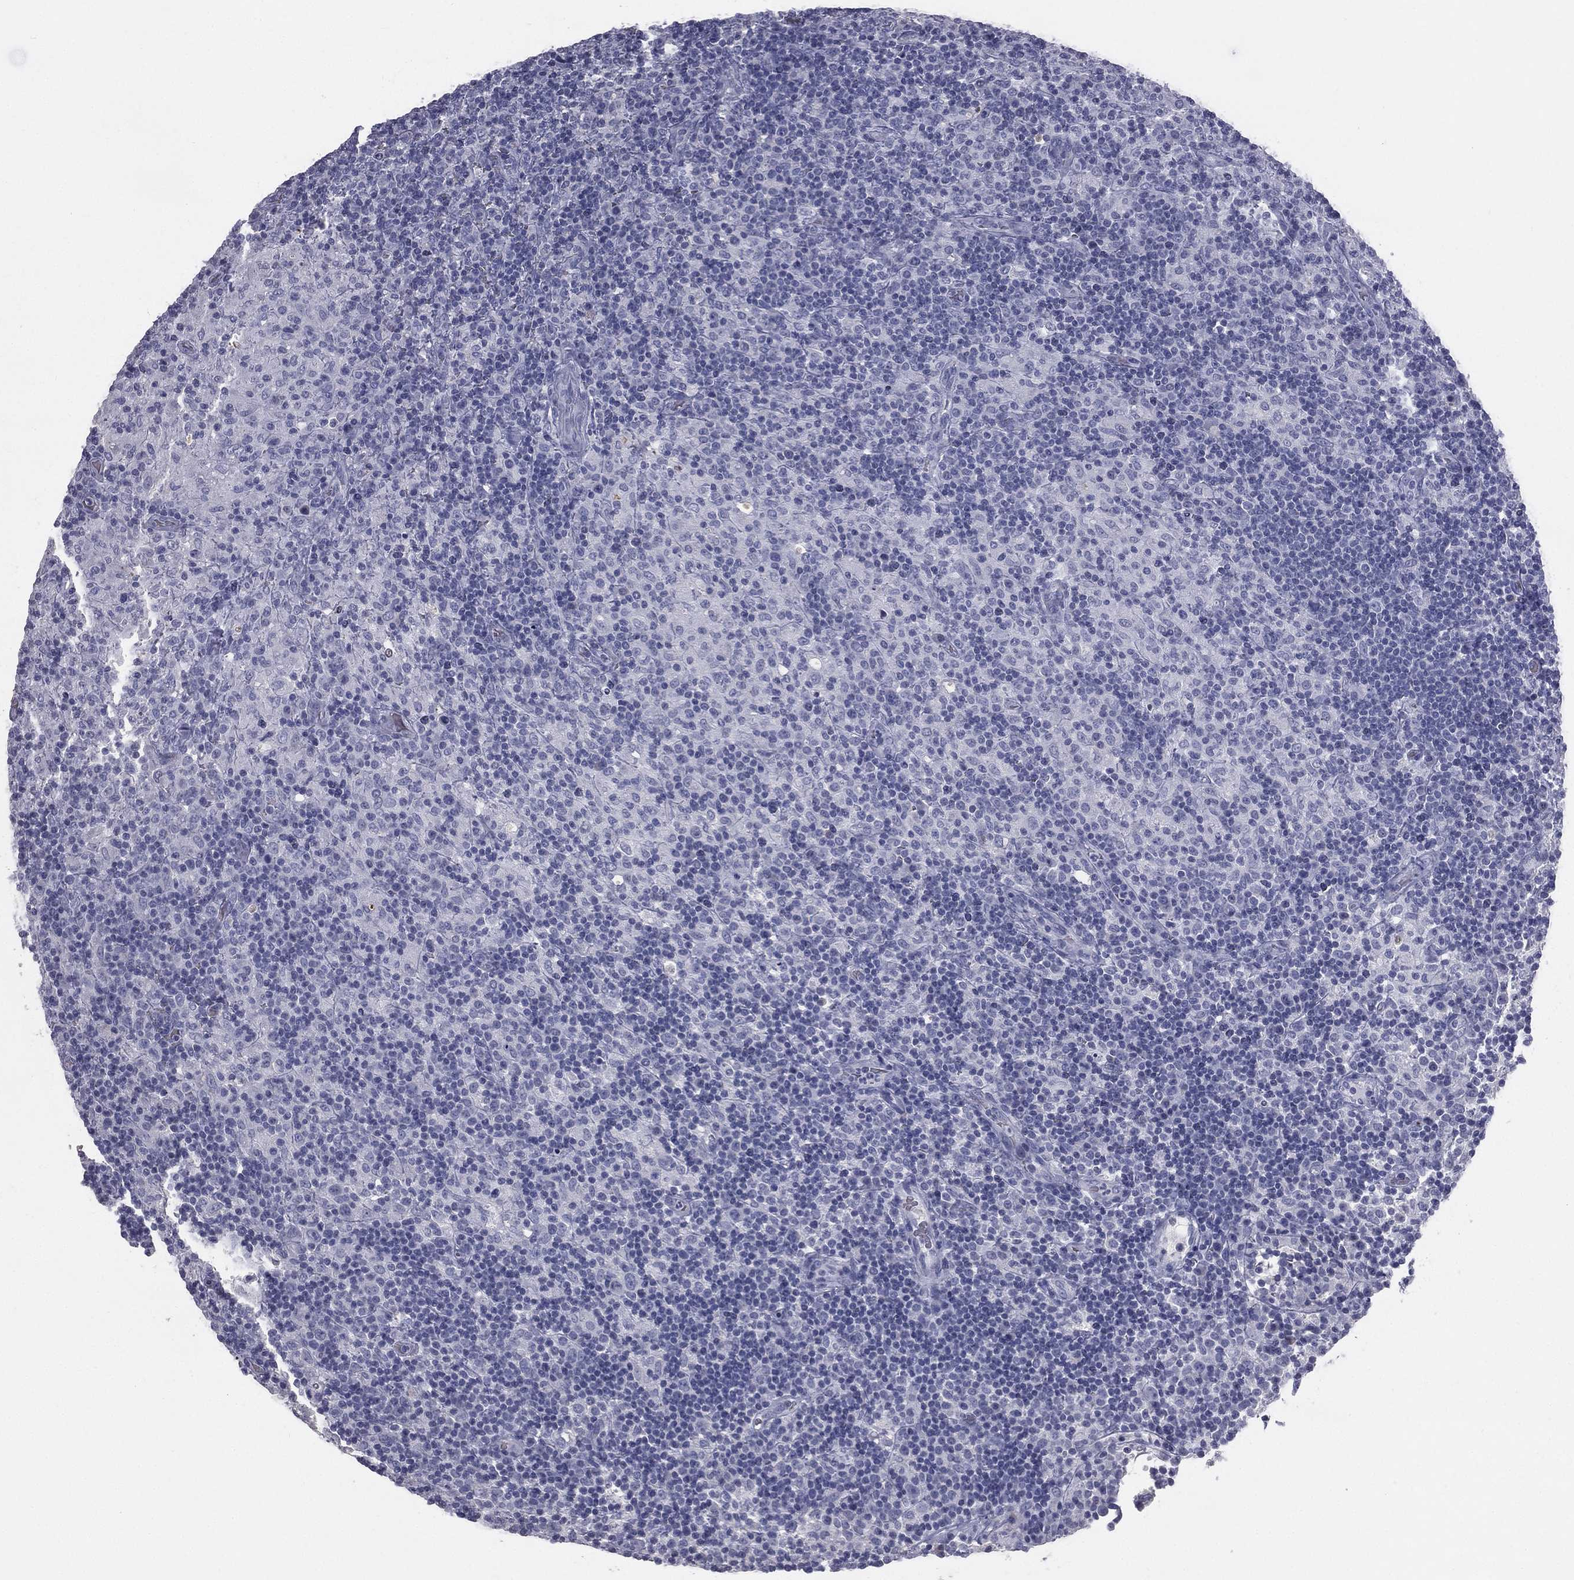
{"staining": {"intensity": "negative", "quantity": "none", "location": "none"}, "tissue": "lymphoma", "cell_type": "Tumor cells", "image_type": "cancer", "snomed": [{"axis": "morphology", "description": "Hodgkin's disease, NOS"}, {"axis": "topography", "description": "Lymph node"}], "caption": "Tumor cells show no significant protein staining in lymphoma.", "gene": "ESX1", "patient": {"sex": "male", "age": 70}}